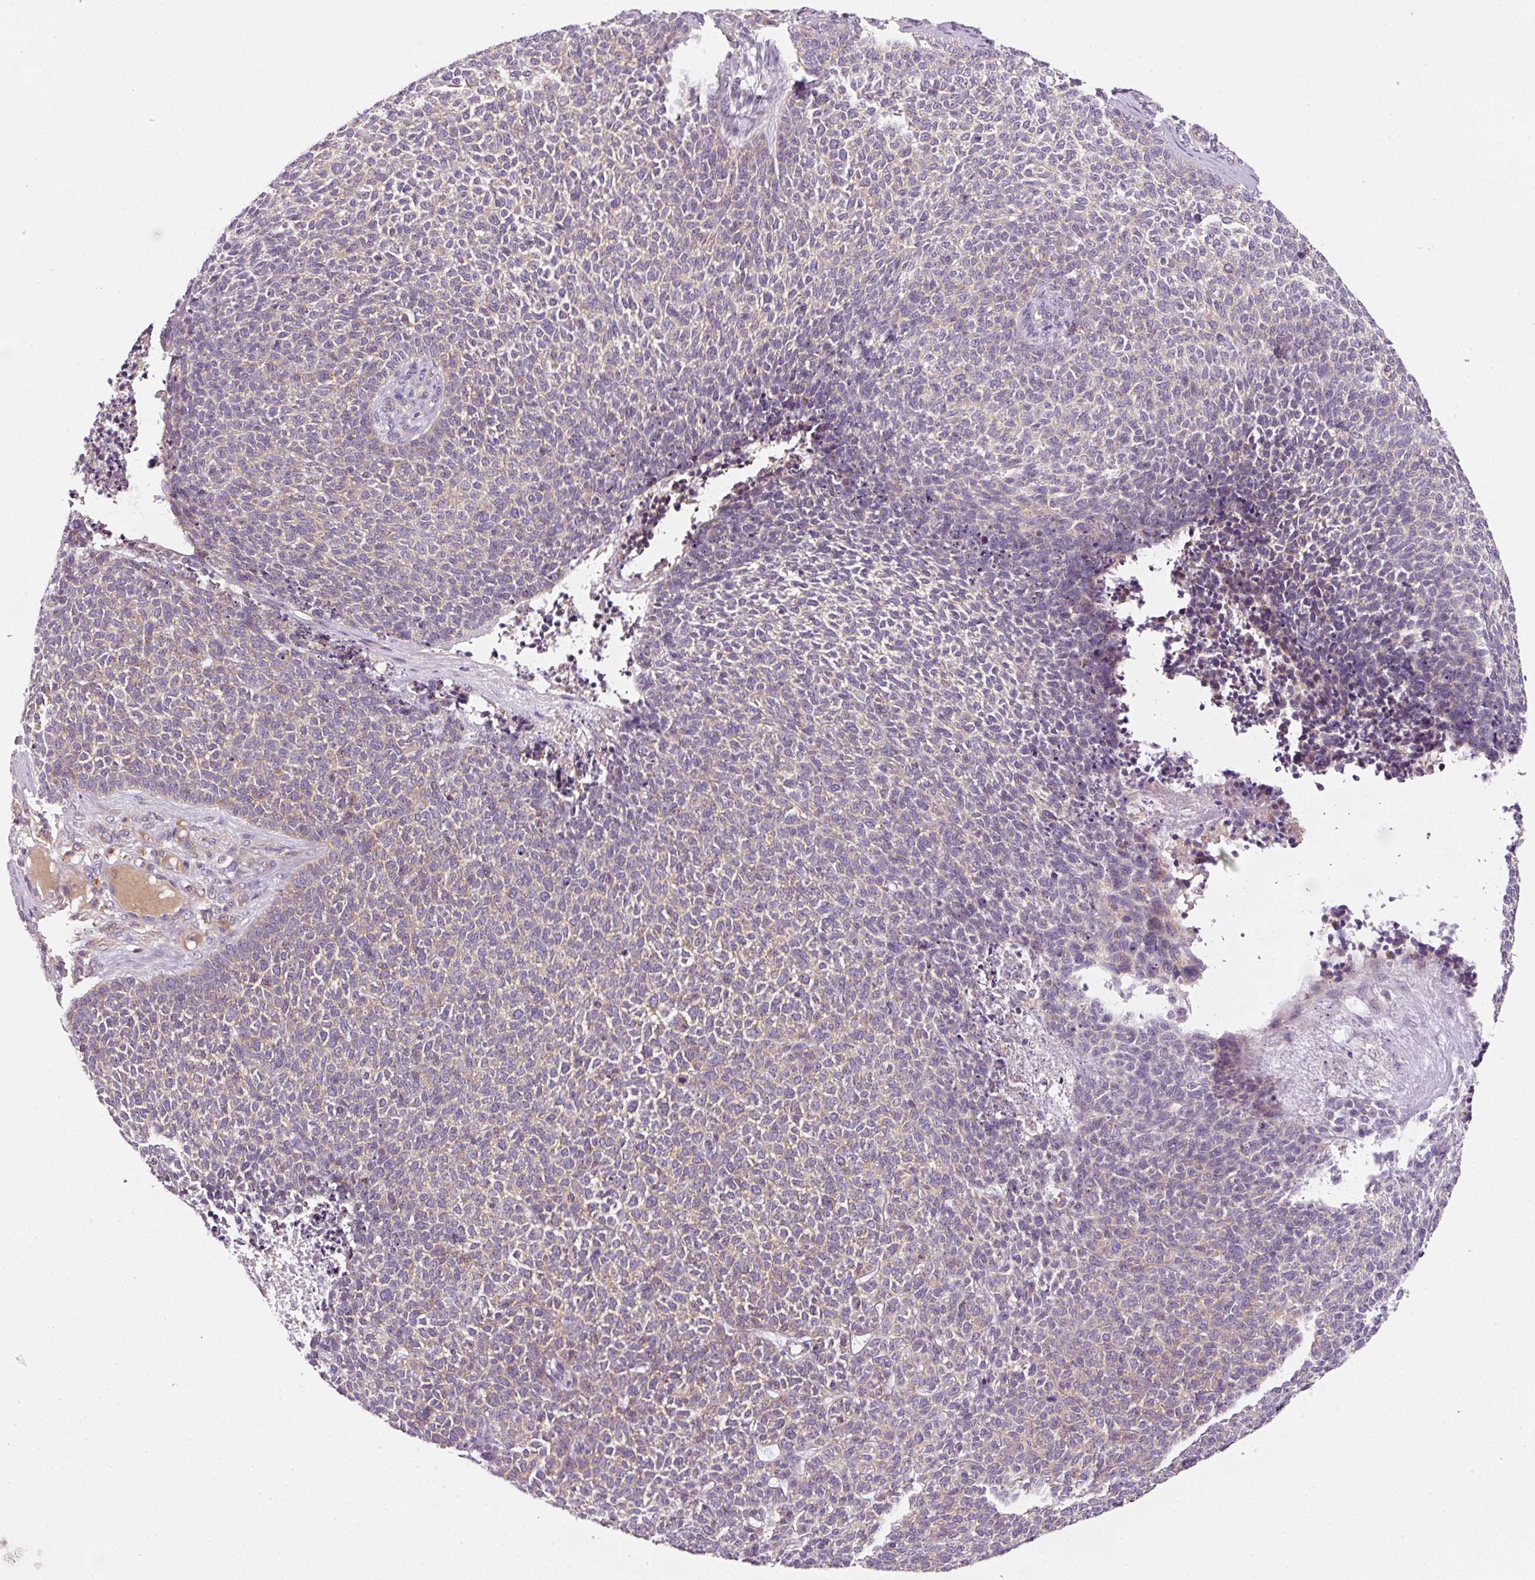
{"staining": {"intensity": "weak", "quantity": "<25%", "location": "cytoplasmic/membranous"}, "tissue": "skin cancer", "cell_type": "Tumor cells", "image_type": "cancer", "snomed": [{"axis": "morphology", "description": "Basal cell carcinoma"}, {"axis": "topography", "description": "Skin"}], "caption": "Skin cancer stained for a protein using immunohistochemistry exhibits no expression tumor cells.", "gene": "NAPA", "patient": {"sex": "female", "age": 84}}